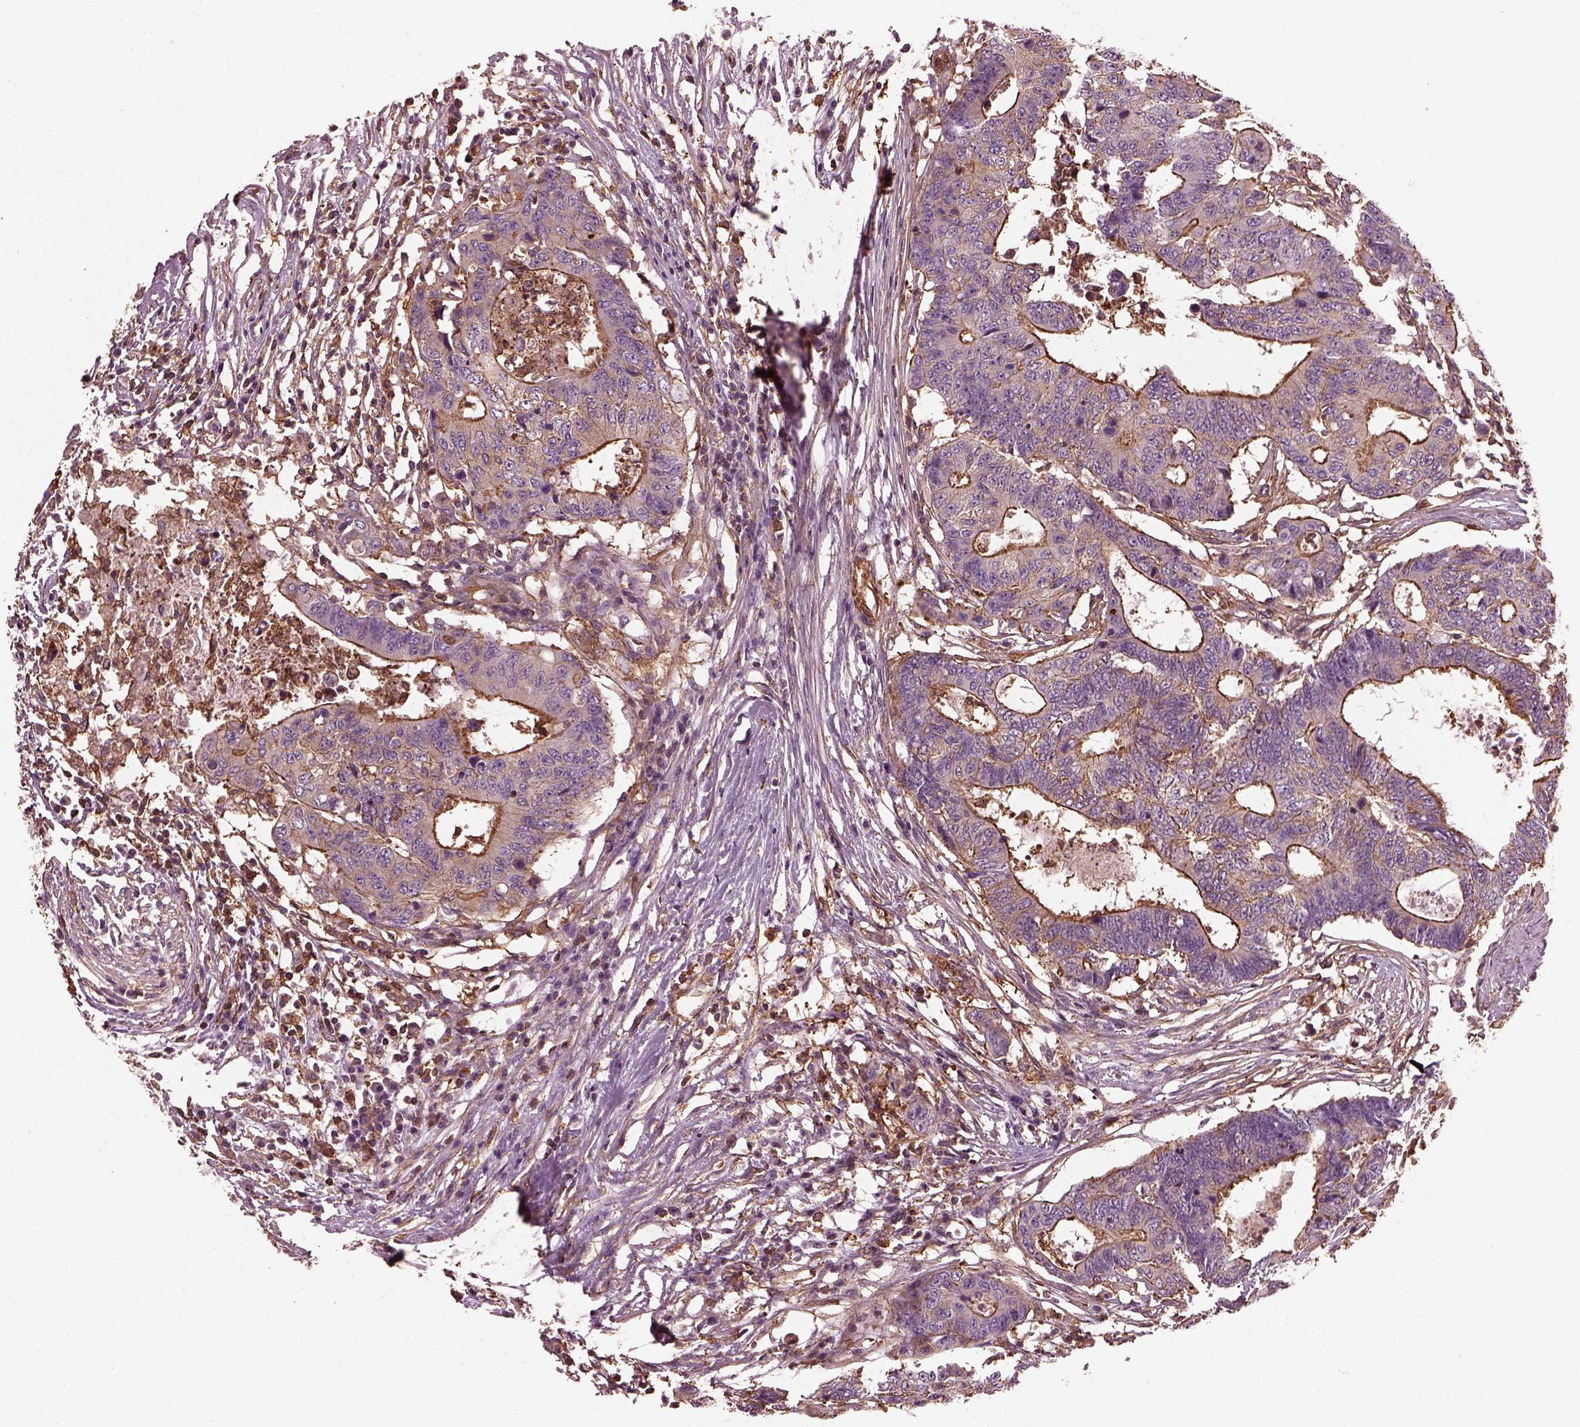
{"staining": {"intensity": "moderate", "quantity": ">75%", "location": "cytoplasmic/membranous"}, "tissue": "colorectal cancer", "cell_type": "Tumor cells", "image_type": "cancer", "snomed": [{"axis": "morphology", "description": "Adenocarcinoma, NOS"}, {"axis": "topography", "description": "Colon"}], "caption": "The immunohistochemical stain highlights moderate cytoplasmic/membranous expression in tumor cells of colorectal cancer (adenocarcinoma) tissue.", "gene": "MYL6", "patient": {"sex": "female", "age": 48}}